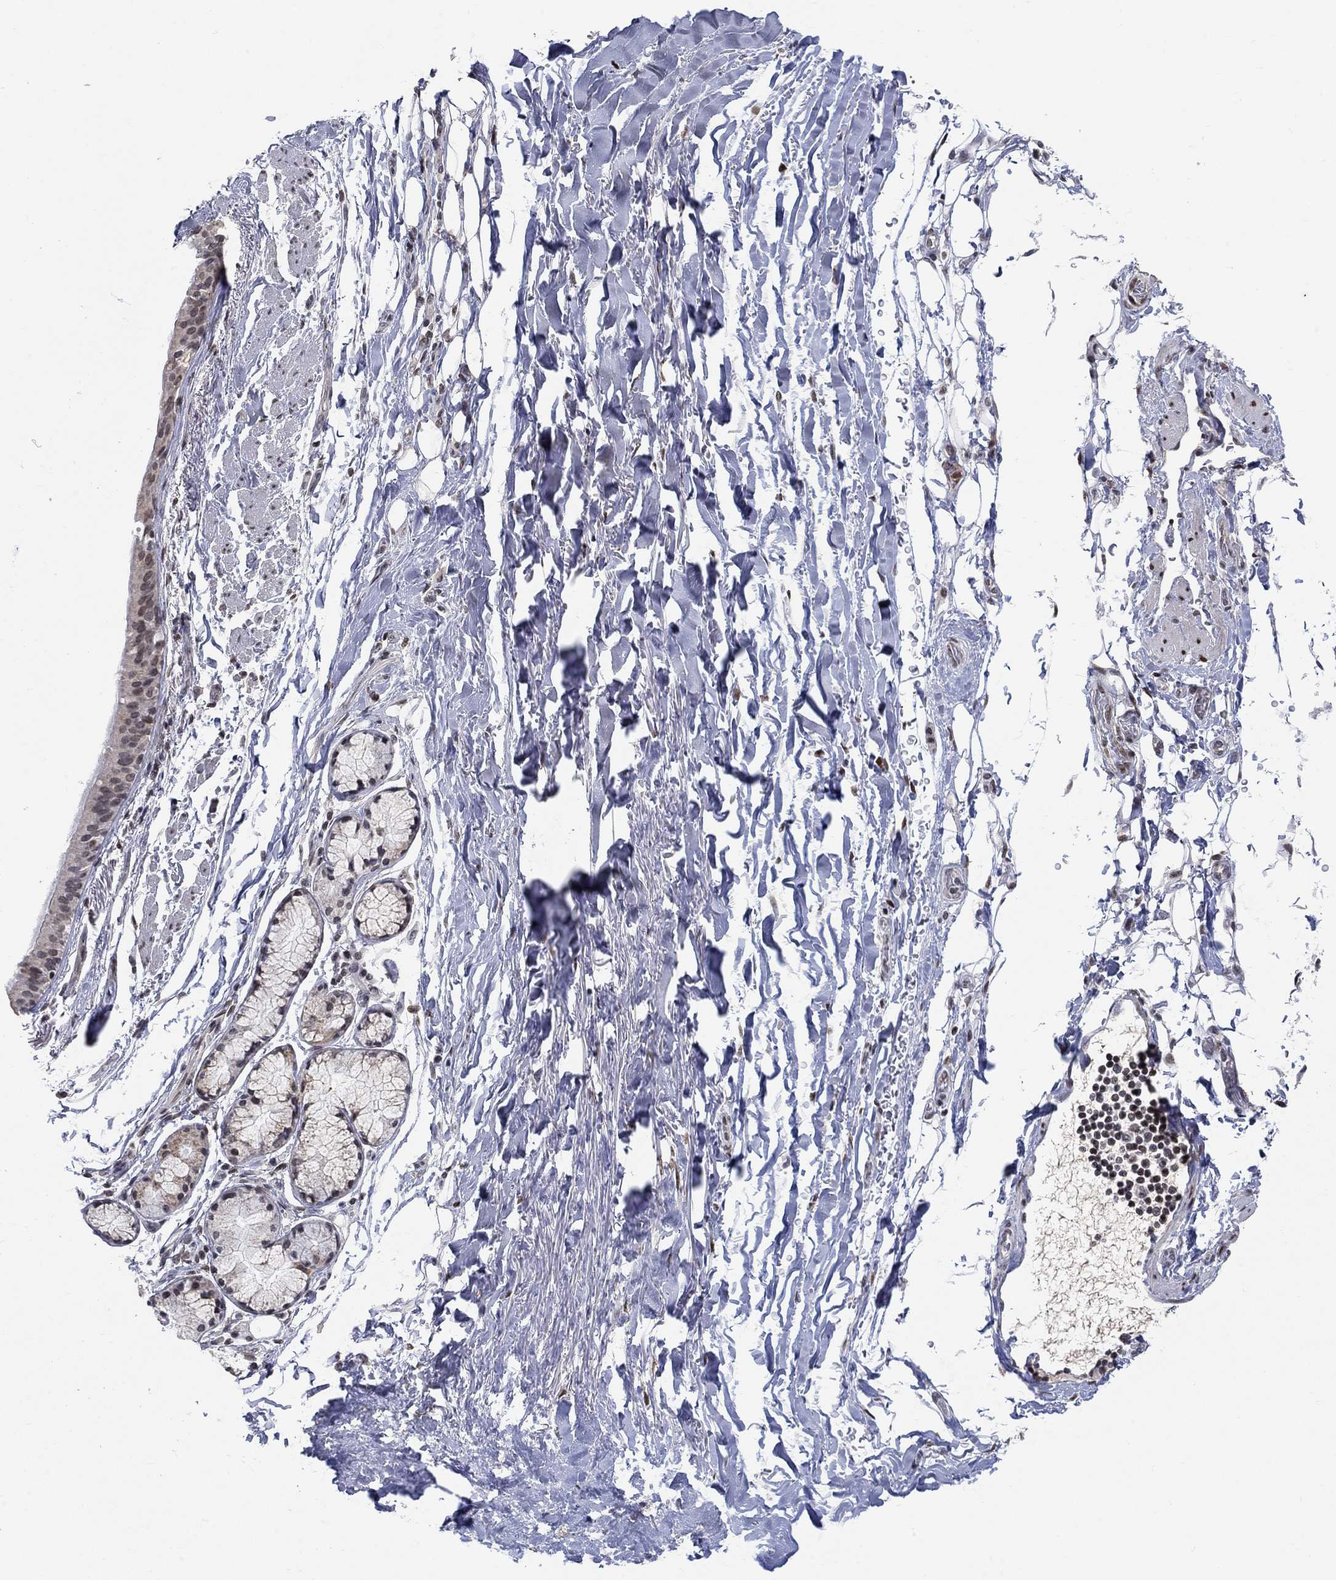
{"staining": {"intensity": "negative", "quantity": "none", "location": "none"}, "tissue": "bronchus", "cell_type": "Respiratory epithelial cells", "image_type": "normal", "snomed": [{"axis": "morphology", "description": "Normal tissue, NOS"}, {"axis": "morphology", "description": "Squamous cell carcinoma, NOS"}, {"axis": "topography", "description": "Bronchus"}, {"axis": "topography", "description": "Lung"}], "caption": "The photomicrograph exhibits no staining of respiratory epithelial cells in normal bronchus.", "gene": "KLF12", "patient": {"sex": "male", "age": 69}}